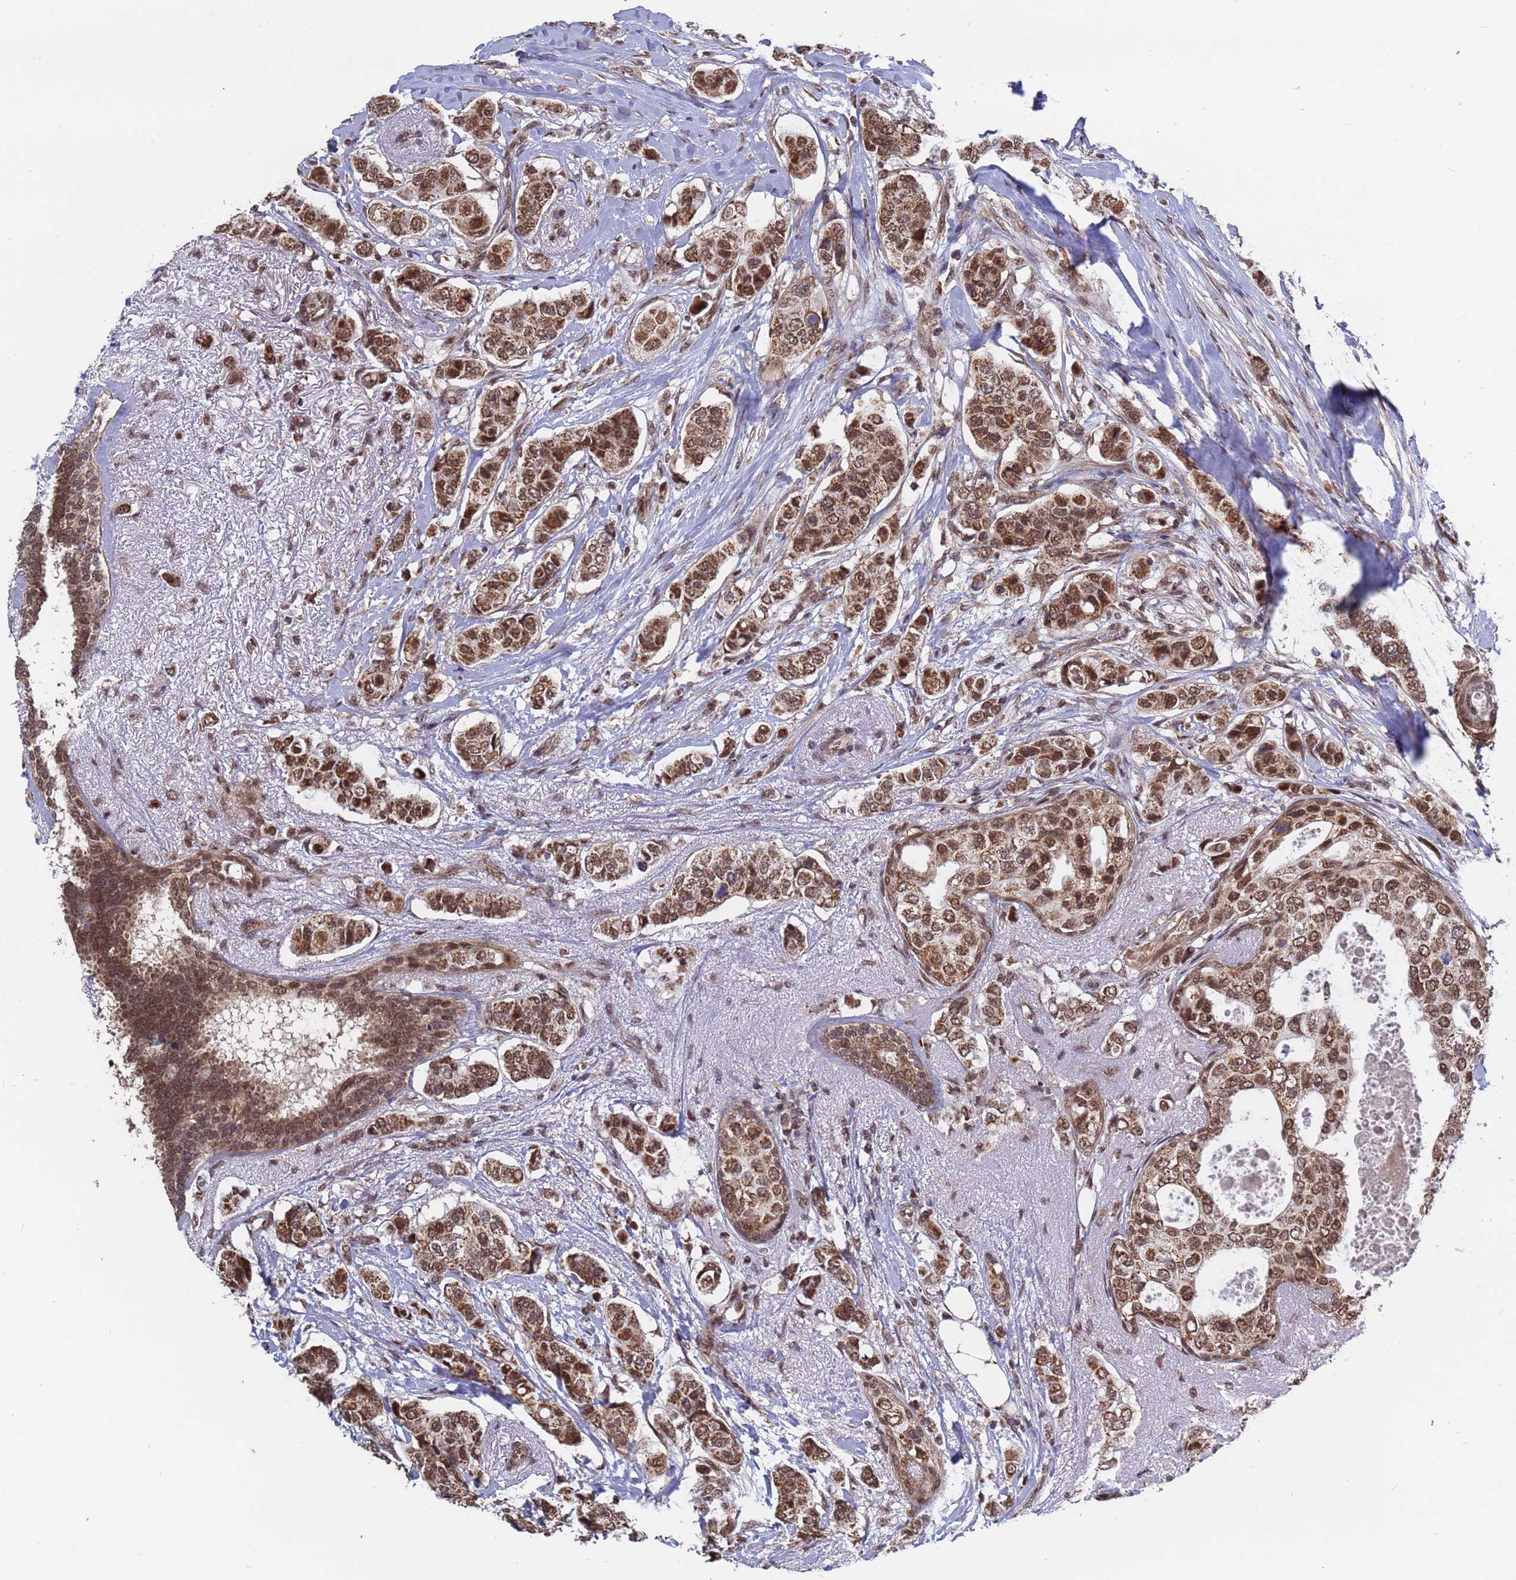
{"staining": {"intensity": "moderate", "quantity": ">75%", "location": "cytoplasmic/membranous,nuclear"}, "tissue": "breast cancer", "cell_type": "Tumor cells", "image_type": "cancer", "snomed": [{"axis": "morphology", "description": "Lobular carcinoma"}, {"axis": "topography", "description": "Breast"}], "caption": "Protein analysis of breast cancer tissue displays moderate cytoplasmic/membranous and nuclear positivity in approximately >75% of tumor cells.", "gene": "DENND2B", "patient": {"sex": "female", "age": 51}}